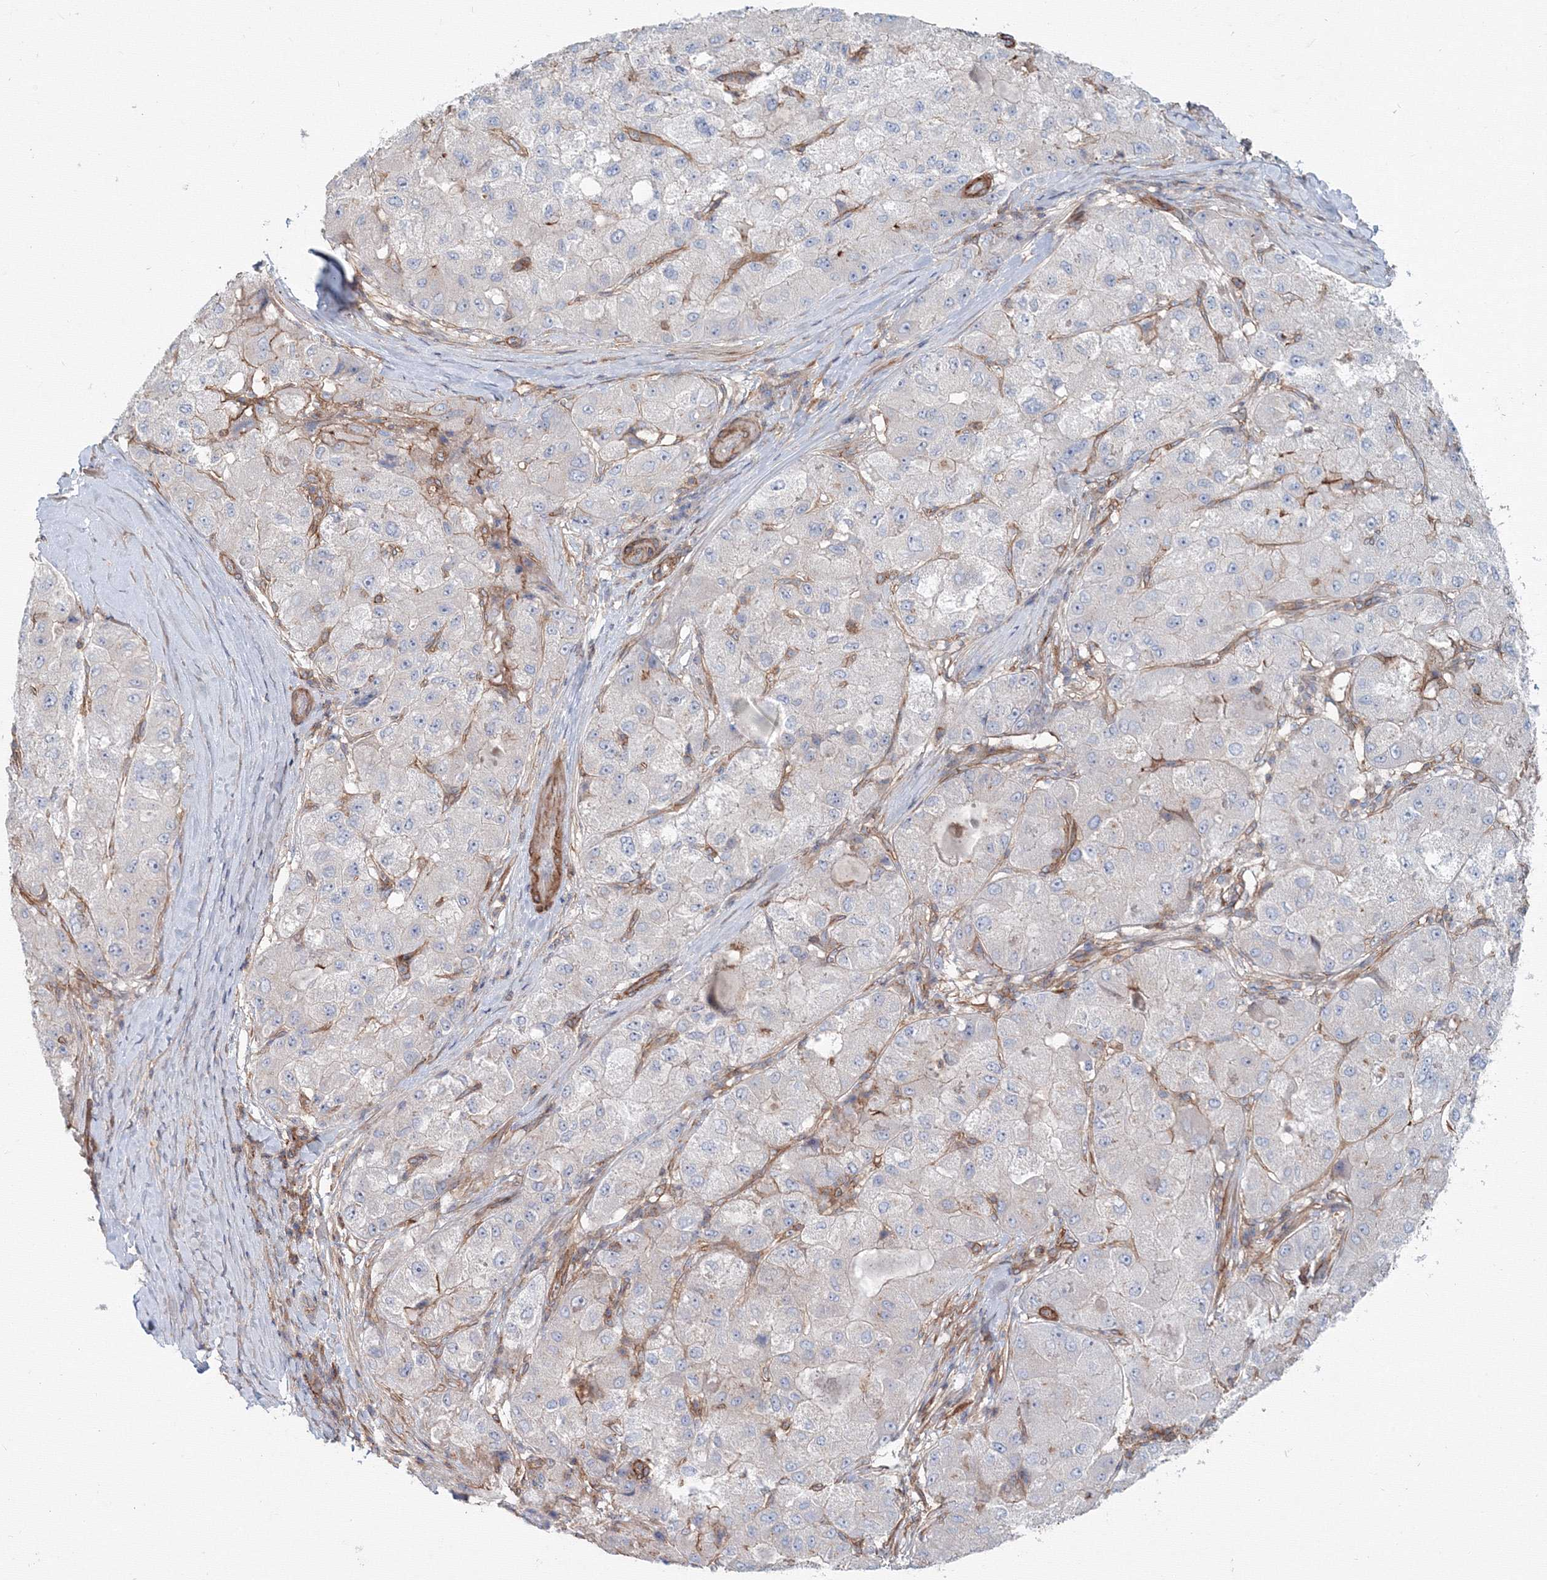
{"staining": {"intensity": "negative", "quantity": "none", "location": "none"}, "tissue": "liver cancer", "cell_type": "Tumor cells", "image_type": "cancer", "snomed": [{"axis": "morphology", "description": "Carcinoma, Hepatocellular, NOS"}, {"axis": "topography", "description": "Liver"}], "caption": "This histopathology image is of liver cancer (hepatocellular carcinoma) stained with IHC to label a protein in brown with the nuclei are counter-stained blue. There is no expression in tumor cells. Brightfield microscopy of immunohistochemistry (IHC) stained with DAB (3,3'-diaminobenzidine) (brown) and hematoxylin (blue), captured at high magnification.", "gene": "SH3PXD2A", "patient": {"sex": "male", "age": 80}}